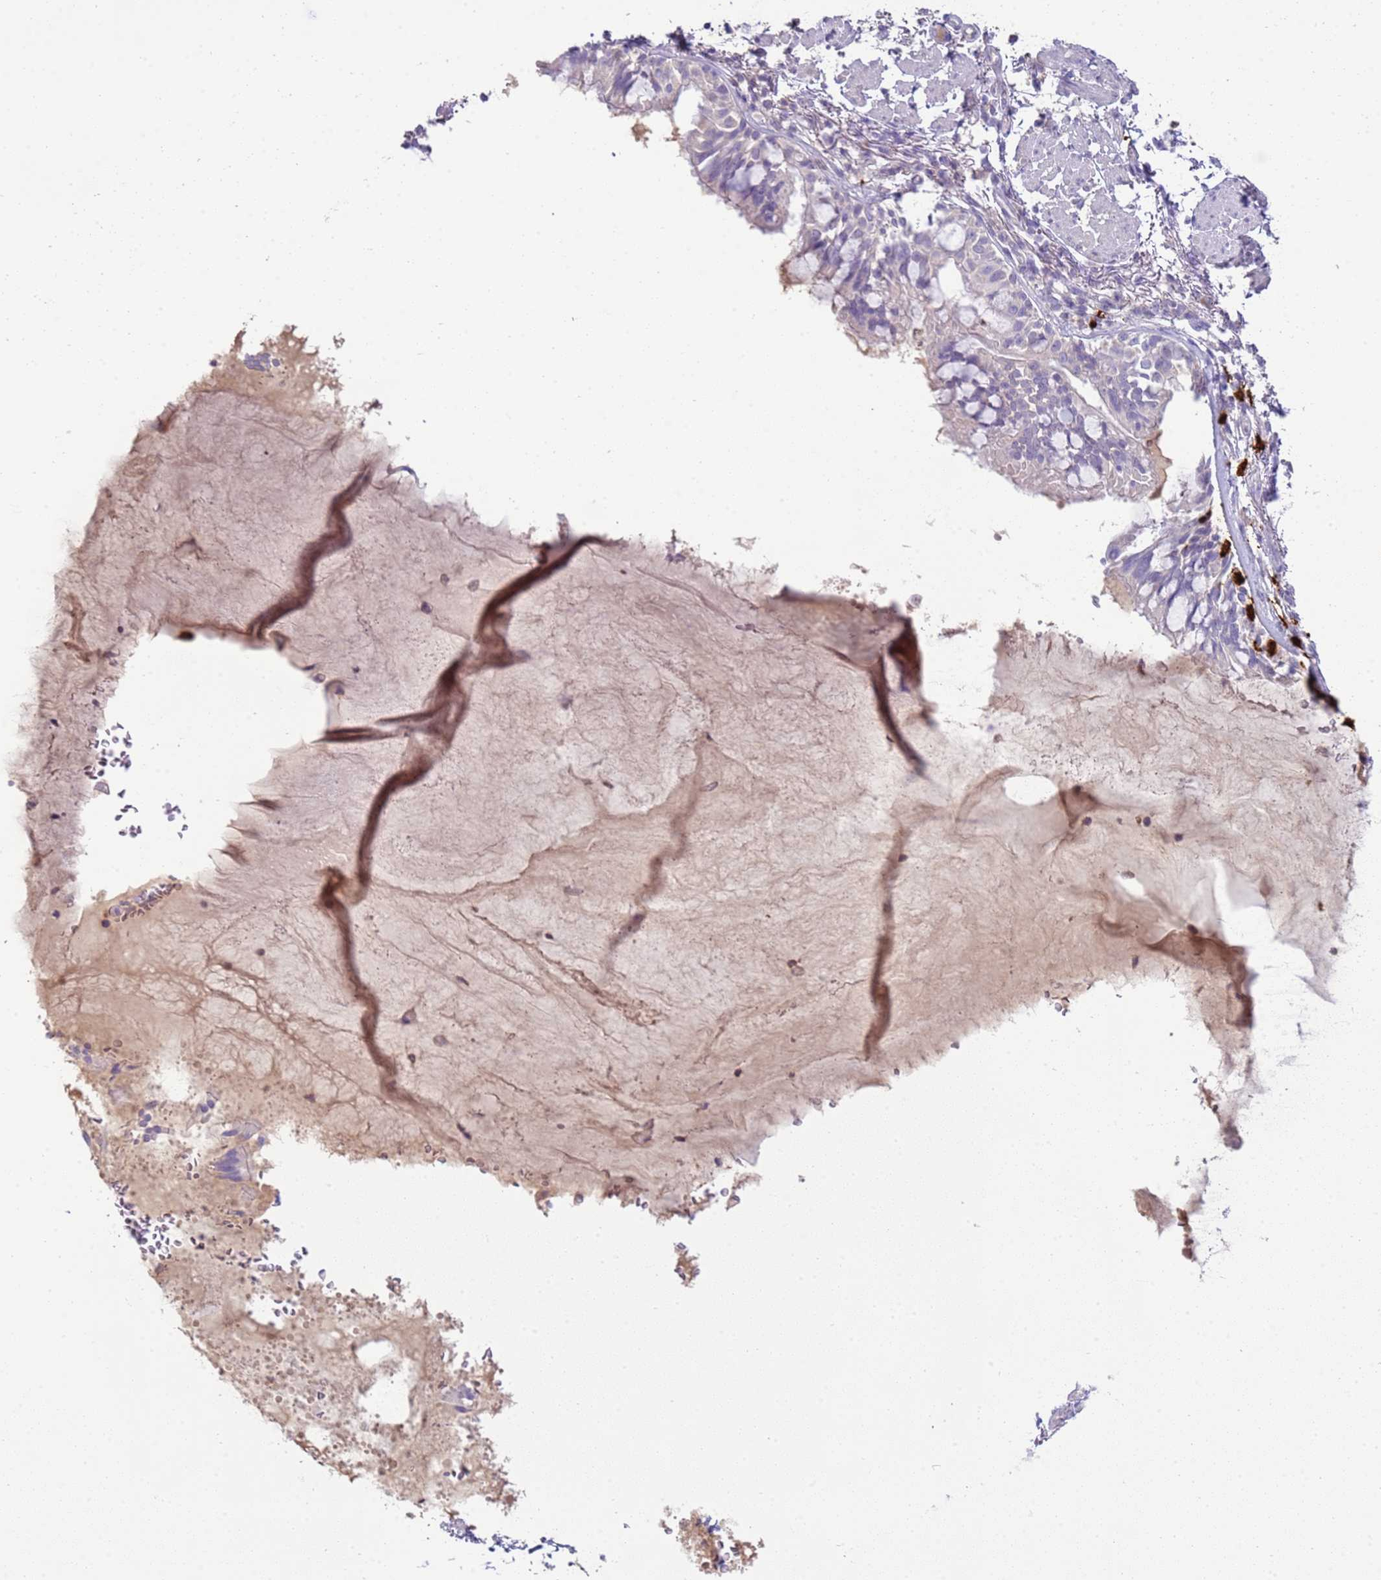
{"staining": {"intensity": "negative", "quantity": "none", "location": "none"}, "tissue": "bronchus", "cell_type": "Respiratory epithelial cells", "image_type": "normal", "snomed": [{"axis": "morphology", "description": "Normal tissue, NOS"}, {"axis": "topography", "description": "Bronchus"}], "caption": "Histopathology image shows no significant protein expression in respiratory epithelial cells of benign bronchus.", "gene": "IL2RG", "patient": {"sex": "male", "age": 70}}